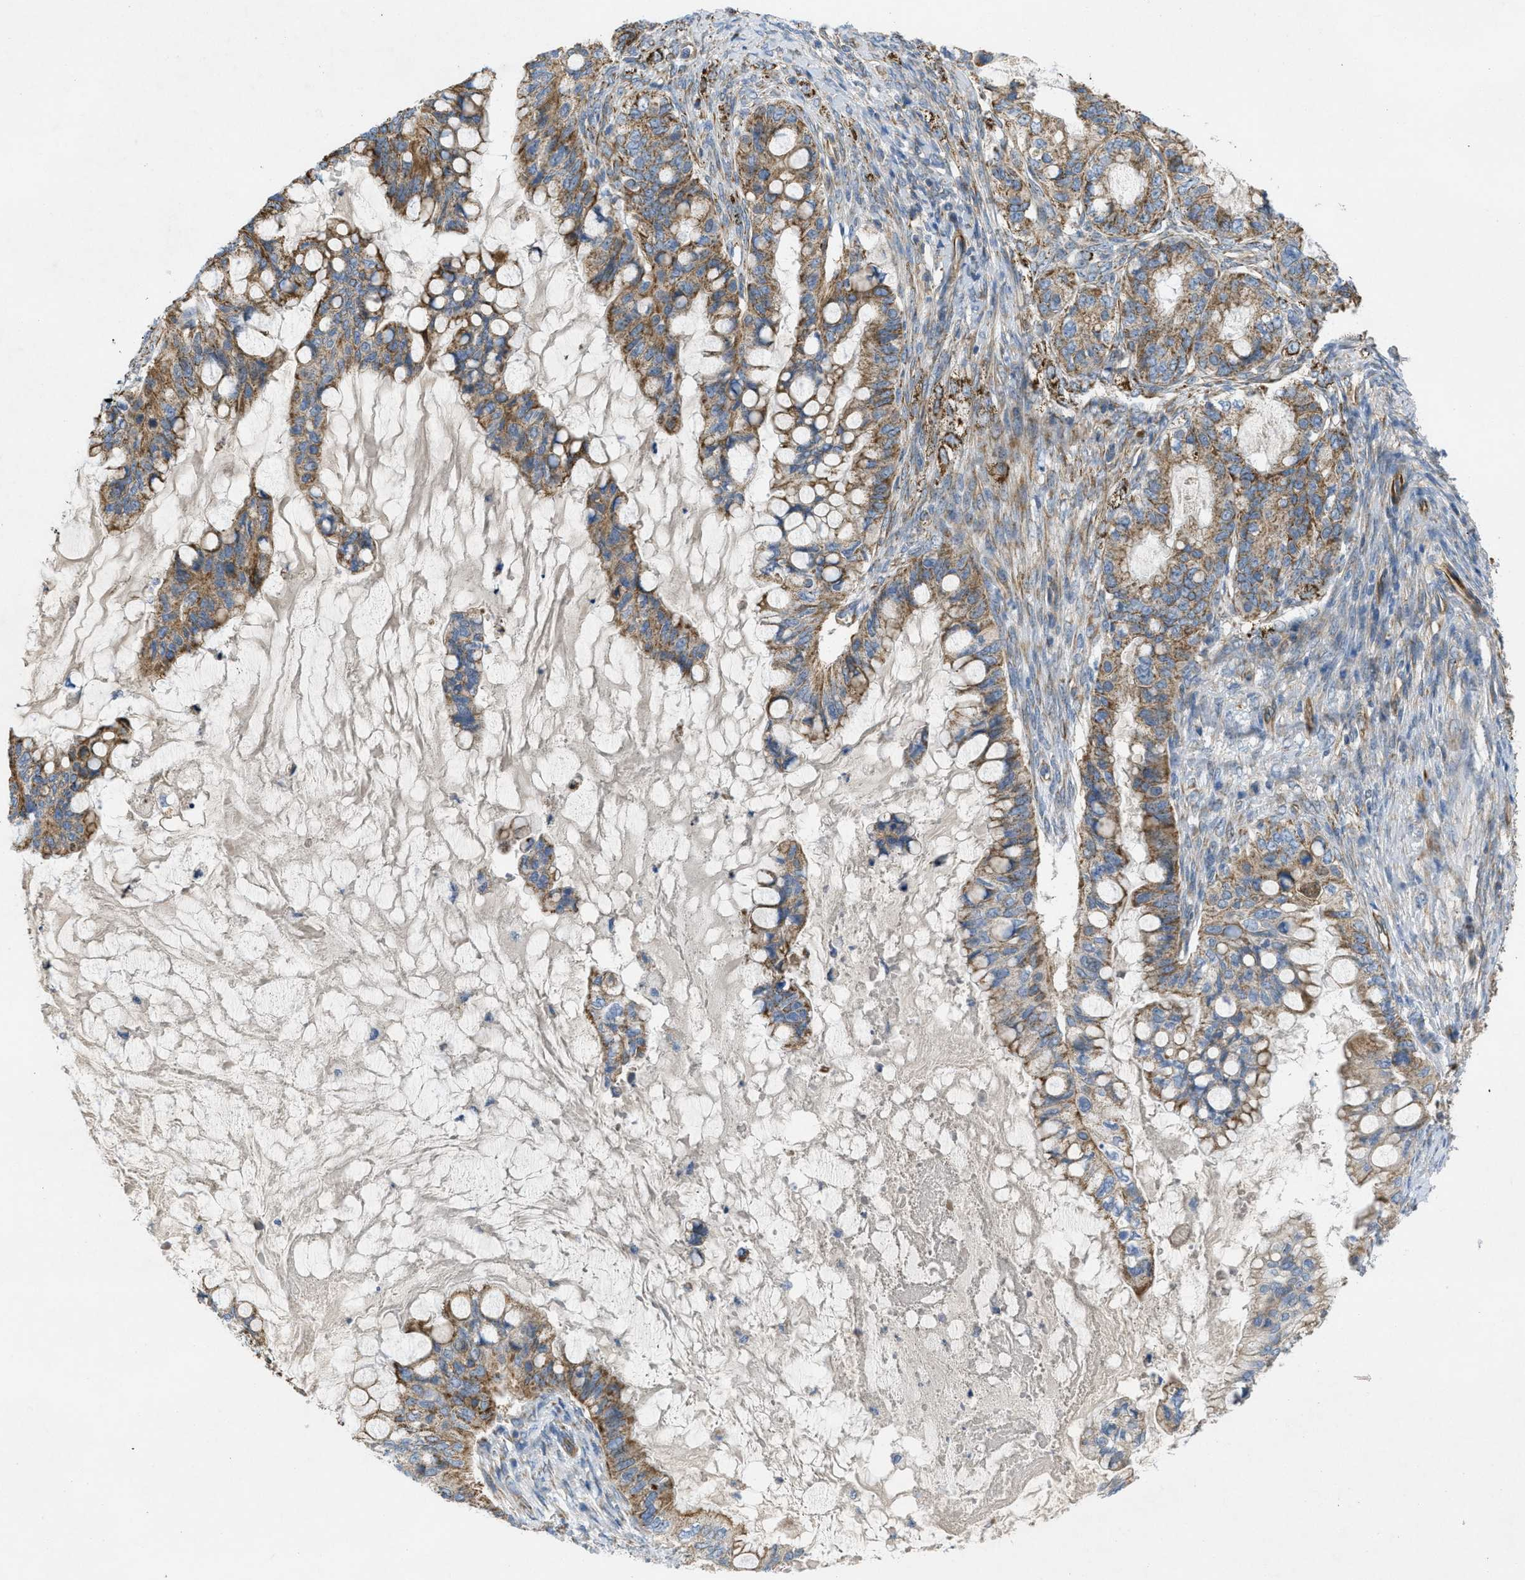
{"staining": {"intensity": "moderate", "quantity": ">75%", "location": "cytoplasmic/membranous"}, "tissue": "ovarian cancer", "cell_type": "Tumor cells", "image_type": "cancer", "snomed": [{"axis": "morphology", "description": "Cystadenocarcinoma, mucinous, NOS"}, {"axis": "topography", "description": "Ovary"}], "caption": "Immunohistochemistry micrograph of human ovarian mucinous cystadenocarcinoma stained for a protein (brown), which shows medium levels of moderate cytoplasmic/membranous staining in about >75% of tumor cells.", "gene": "BTN3A1", "patient": {"sex": "female", "age": 80}}